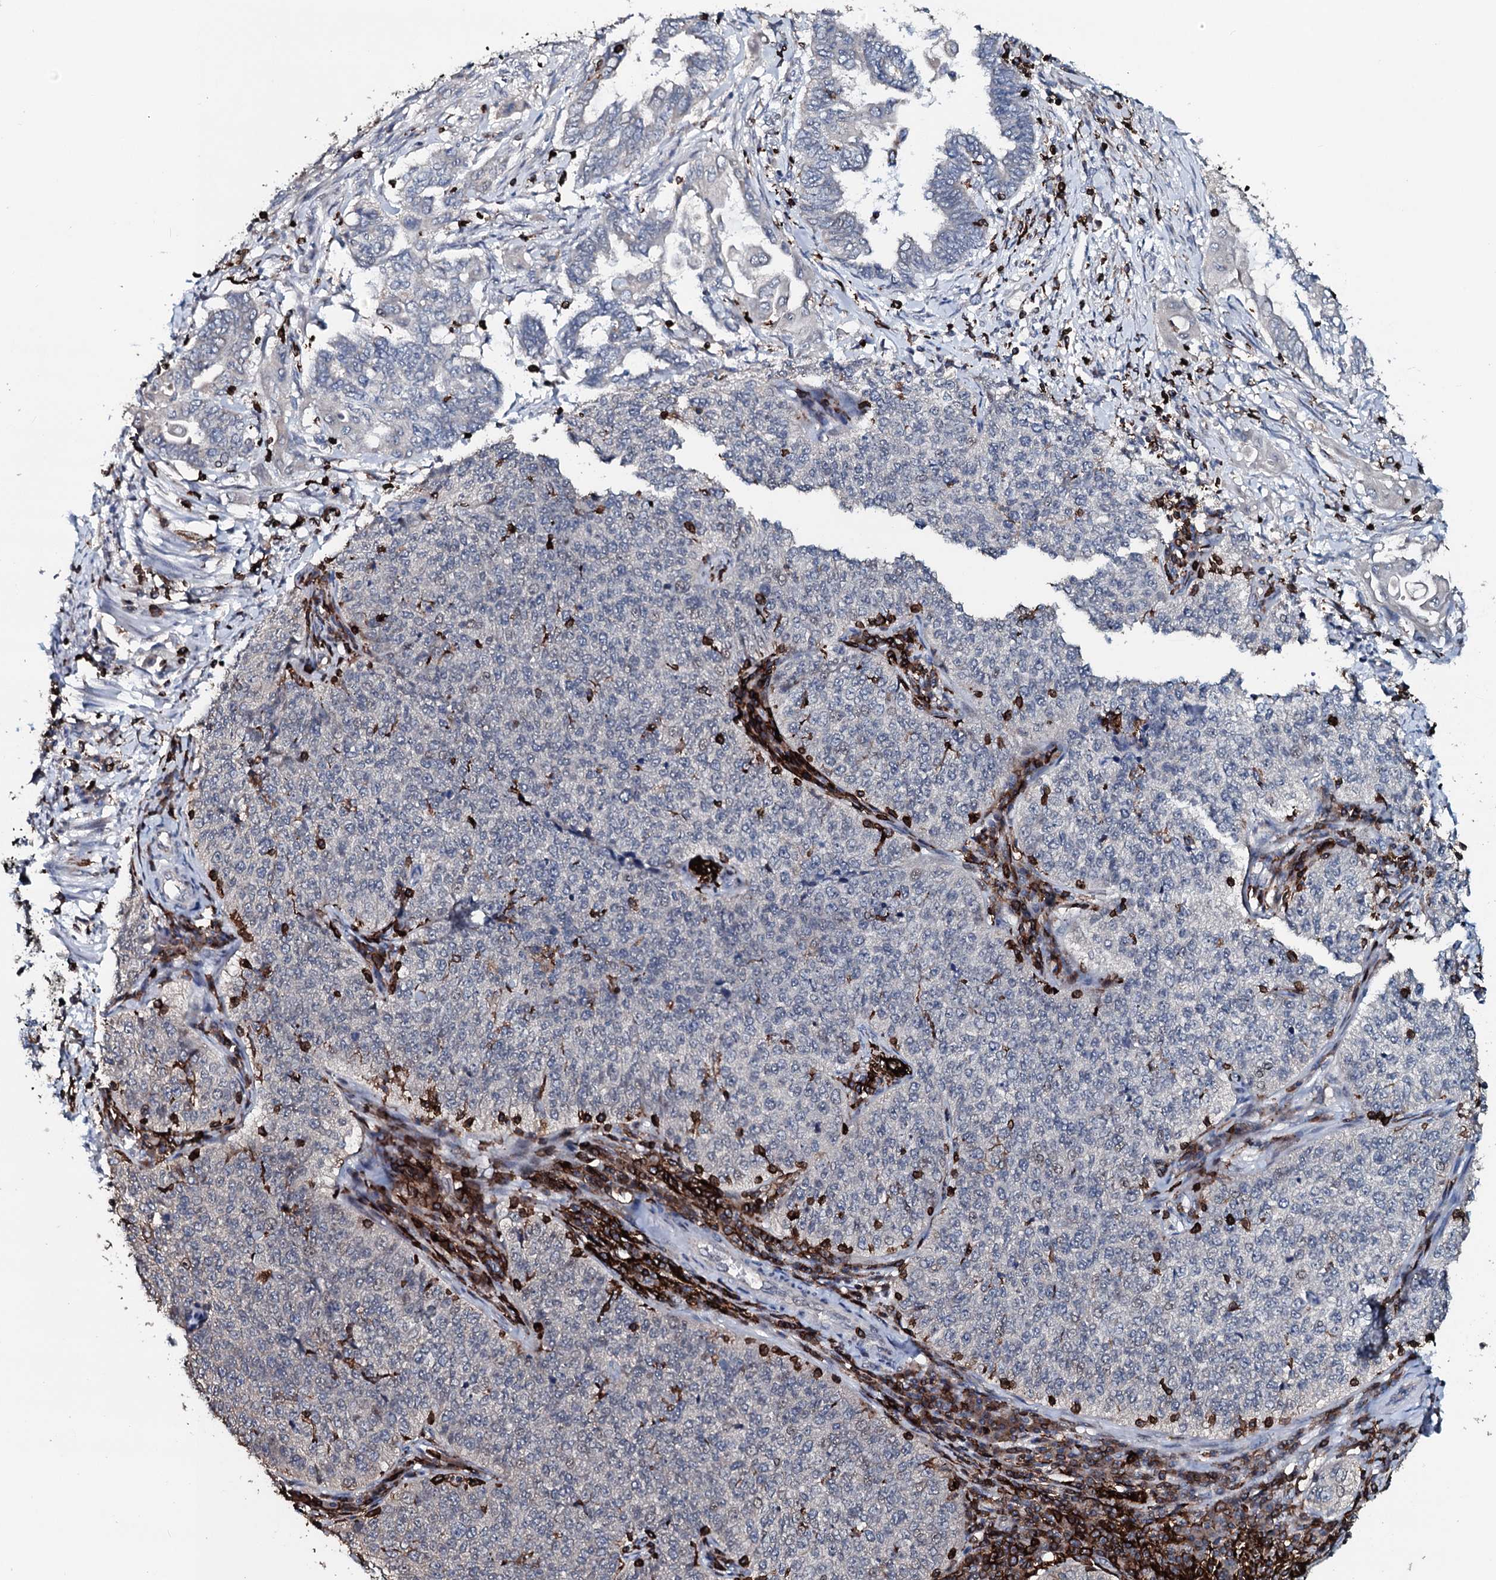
{"staining": {"intensity": "negative", "quantity": "none", "location": "none"}, "tissue": "cervical cancer", "cell_type": "Tumor cells", "image_type": "cancer", "snomed": [{"axis": "morphology", "description": "Squamous cell carcinoma, NOS"}, {"axis": "topography", "description": "Cervix"}], "caption": "An image of human cervical cancer is negative for staining in tumor cells.", "gene": "OGFOD2", "patient": {"sex": "female", "age": 35}}